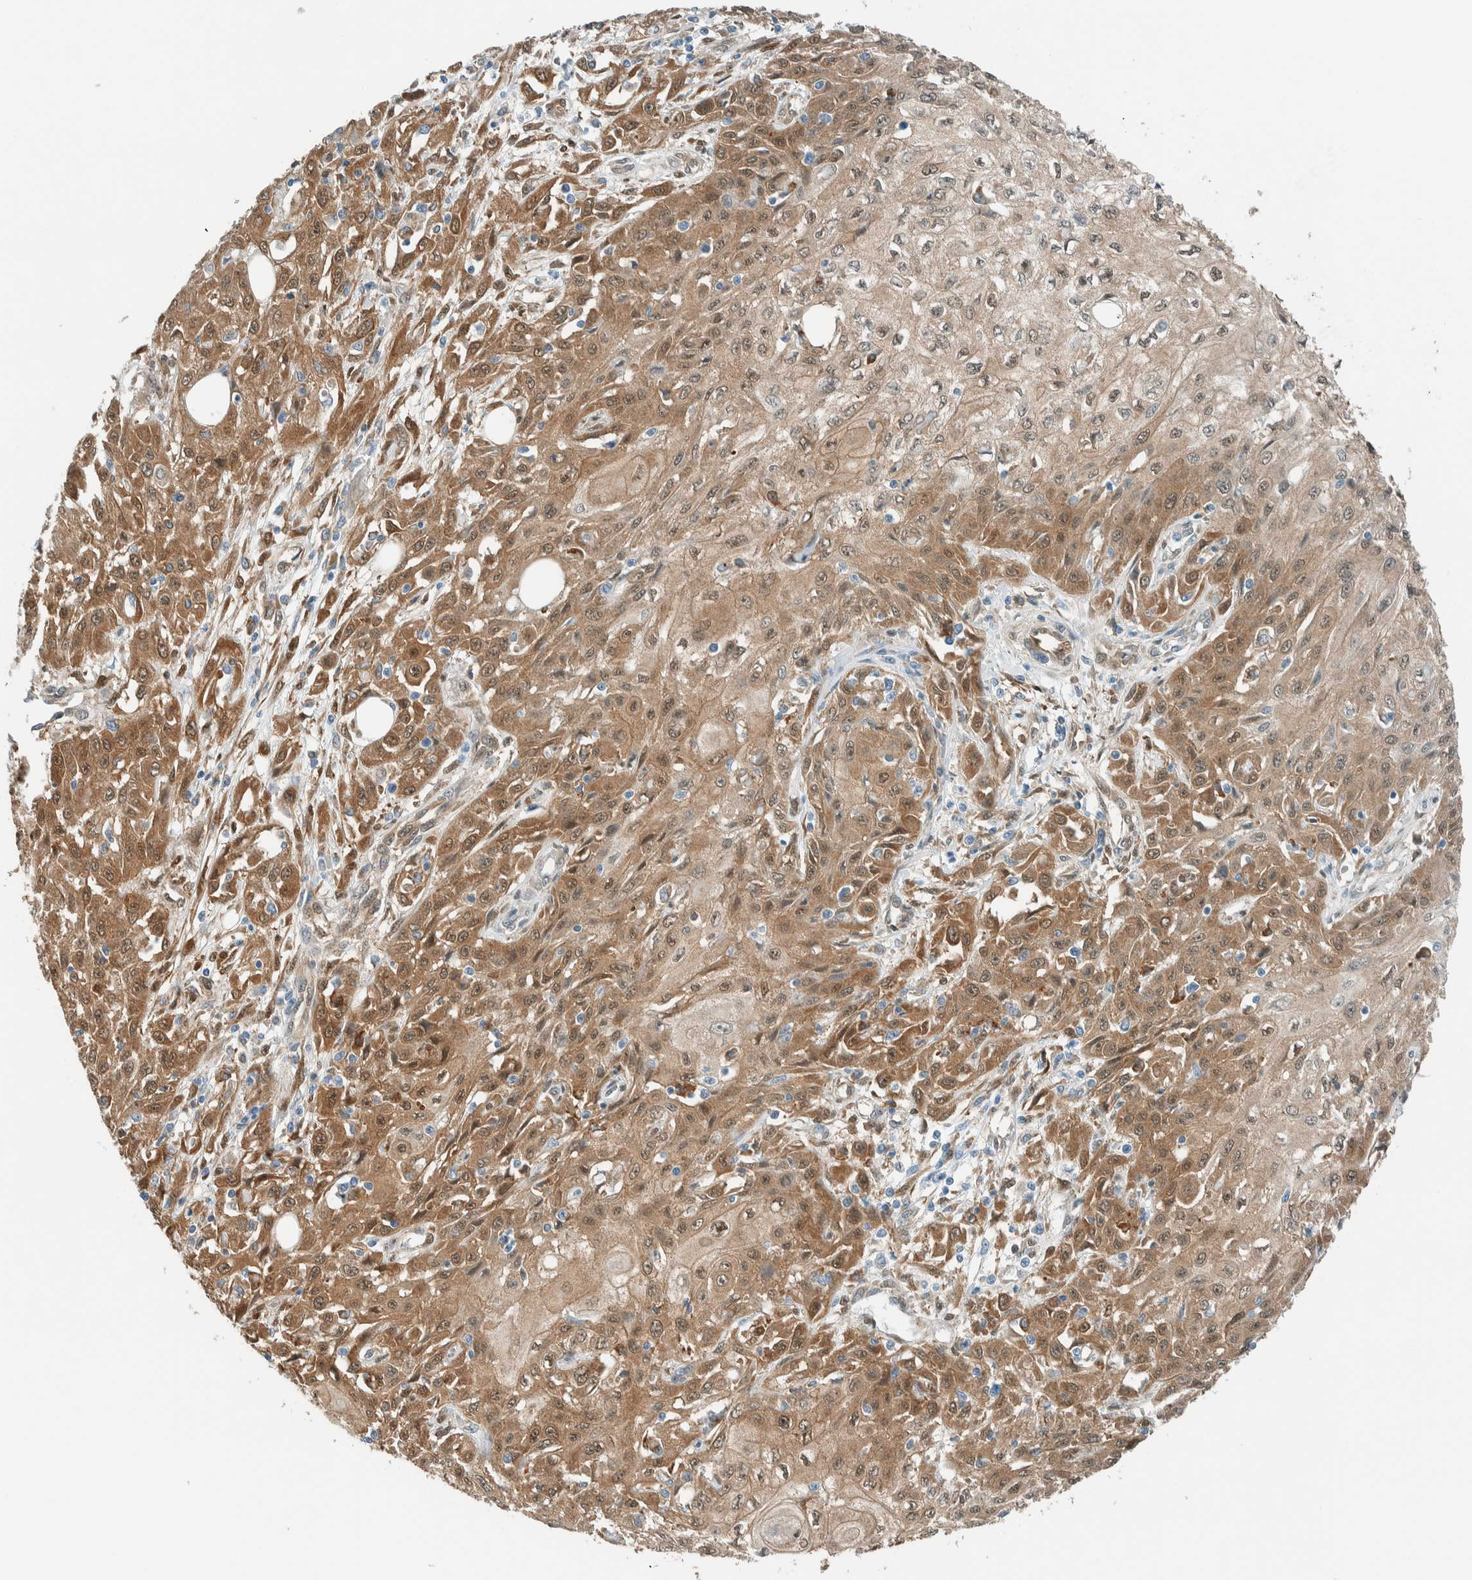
{"staining": {"intensity": "moderate", "quantity": ">75%", "location": "cytoplasmic/membranous,nuclear"}, "tissue": "skin cancer", "cell_type": "Tumor cells", "image_type": "cancer", "snomed": [{"axis": "morphology", "description": "Squamous cell carcinoma, NOS"}, {"axis": "morphology", "description": "Squamous cell carcinoma, metastatic, NOS"}, {"axis": "topography", "description": "Skin"}, {"axis": "topography", "description": "Lymph node"}], "caption": "A photomicrograph of human metastatic squamous cell carcinoma (skin) stained for a protein exhibits moderate cytoplasmic/membranous and nuclear brown staining in tumor cells.", "gene": "NXN", "patient": {"sex": "male", "age": 75}}